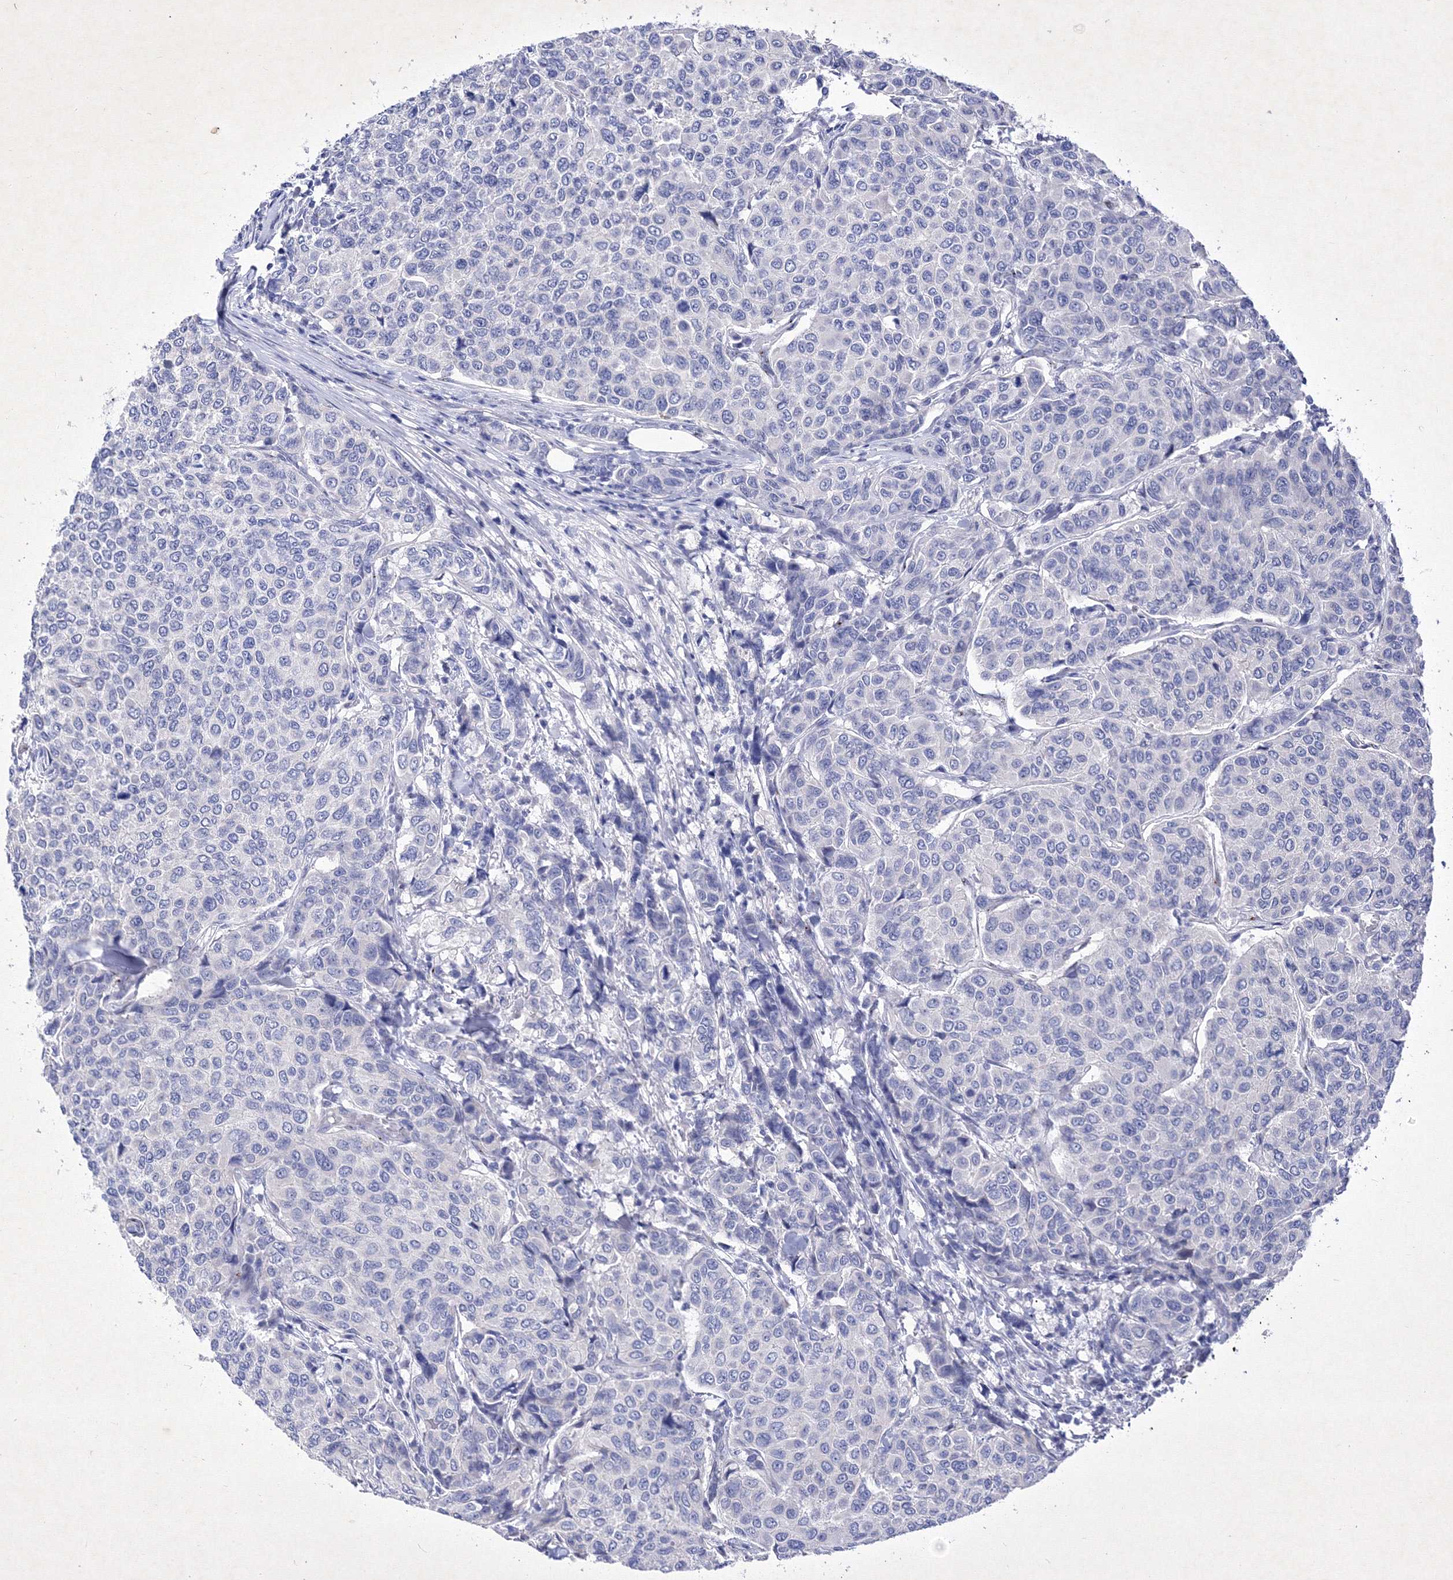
{"staining": {"intensity": "negative", "quantity": "none", "location": "none"}, "tissue": "breast cancer", "cell_type": "Tumor cells", "image_type": "cancer", "snomed": [{"axis": "morphology", "description": "Duct carcinoma"}, {"axis": "topography", "description": "Breast"}], "caption": "There is no significant positivity in tumor cells of breast invasive ductal carcinoma. (Stains: DAB (3,3'-diaminobenzidine) IHC with hematoxylin counter stain, Microscopy: brightfield microscopy at high magnification).", "gene": "GPN1", "patient": {"sex": "female", "age": 55}}